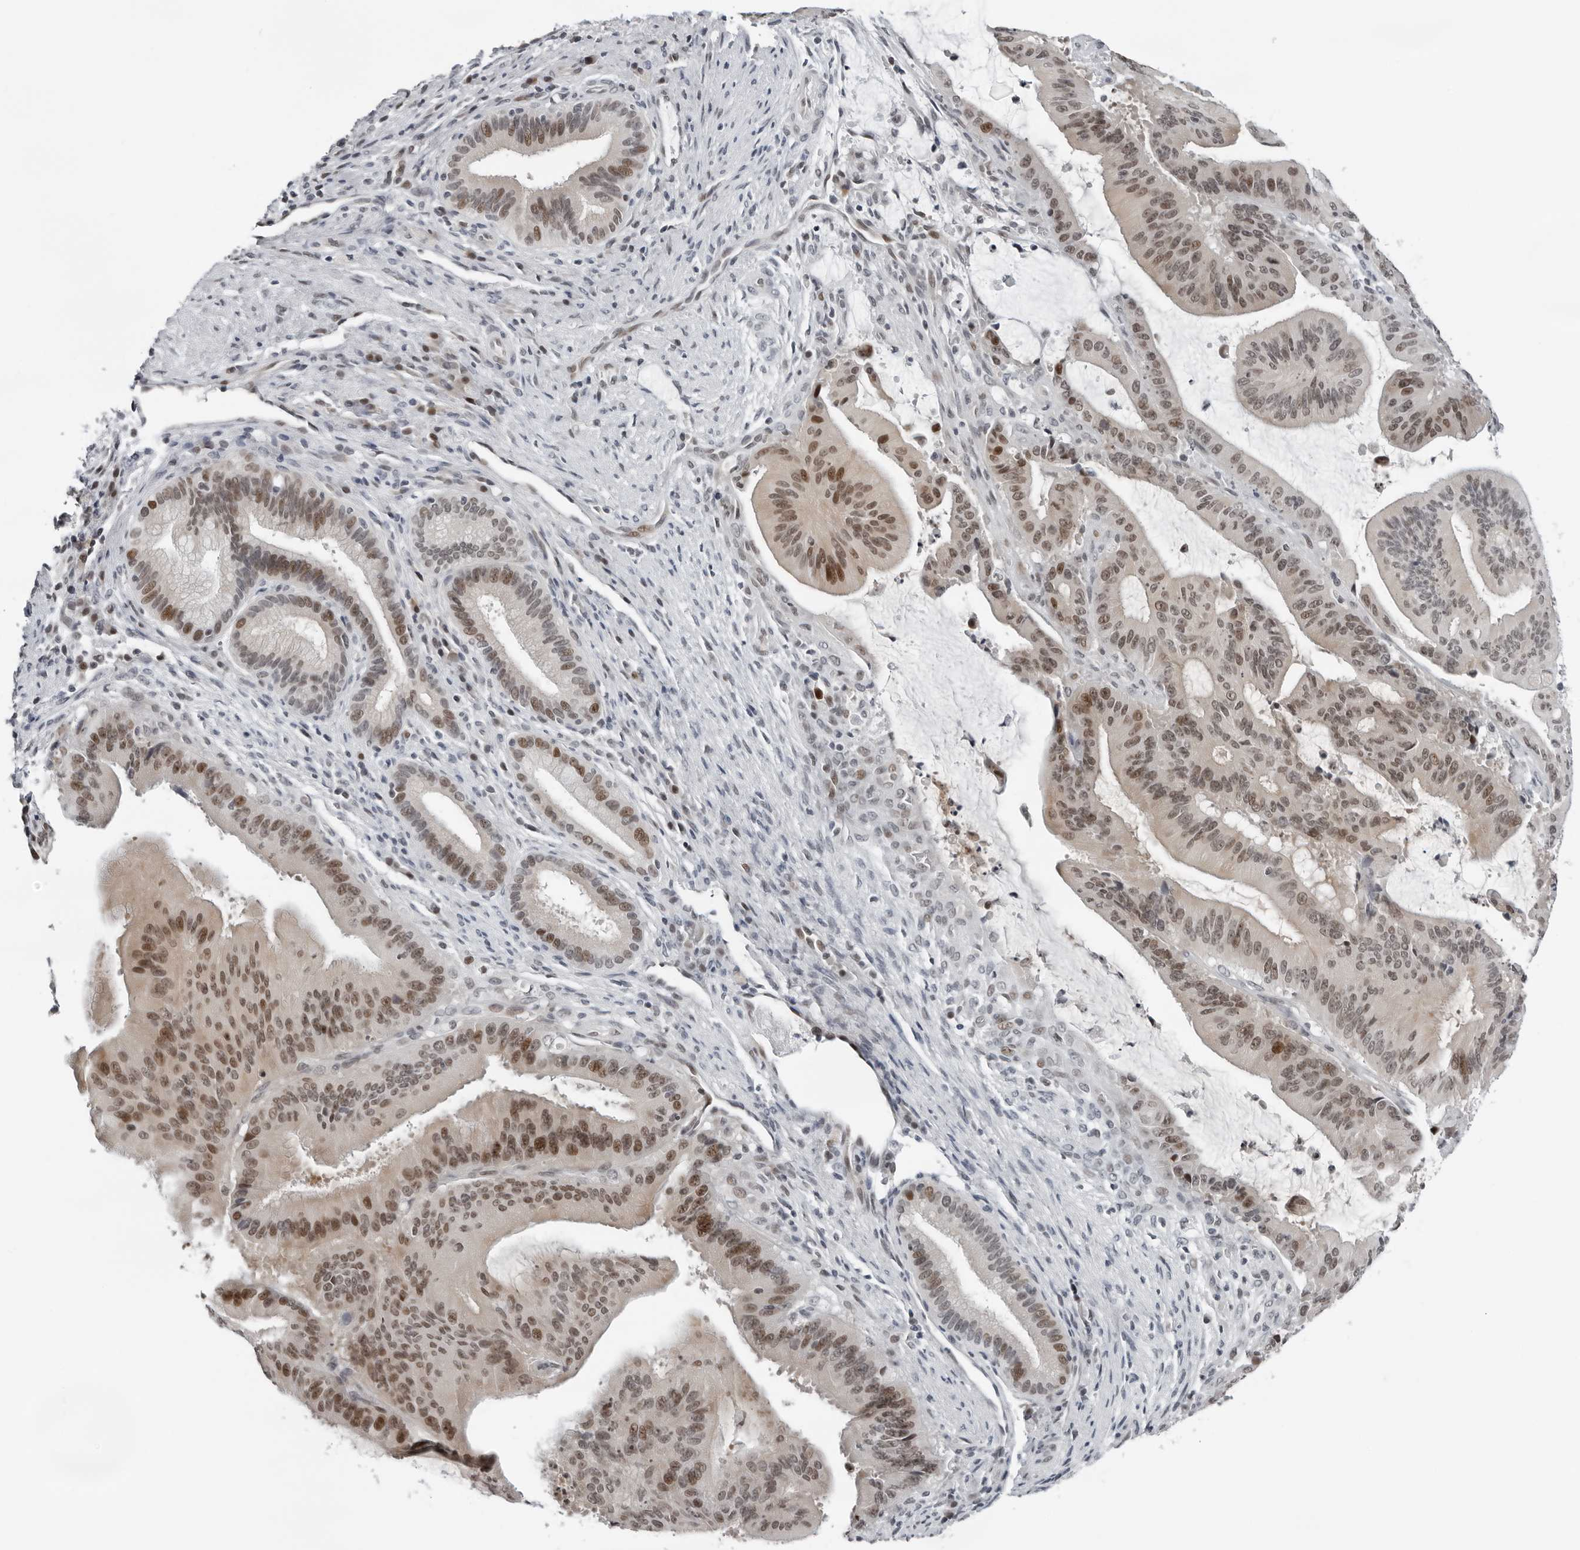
{"staining": {"intensity": "moderate", "quantity": ">75%", "location": "nuclear"}, "tissue": "liver cancer", "cell_type": "Tumor cells", "image_type": "cancer", "snomed": [{"axis": "morphology", "description": "Normal tissue, NOS"}, {"axis": "morphology", "description": "Cholangiocarcinoma"}, {"axis": "topography", "description": "Liver"}, {"axis": "topography", "description": "Peripheral nerve tissue"}], "caption": "Cholangiocarcinoma (liver) stained with a protein marker reveals moderate staining in tumor cells.", "gene": "PPP1R42", "patient": {"sex": "female", "age": 73}}